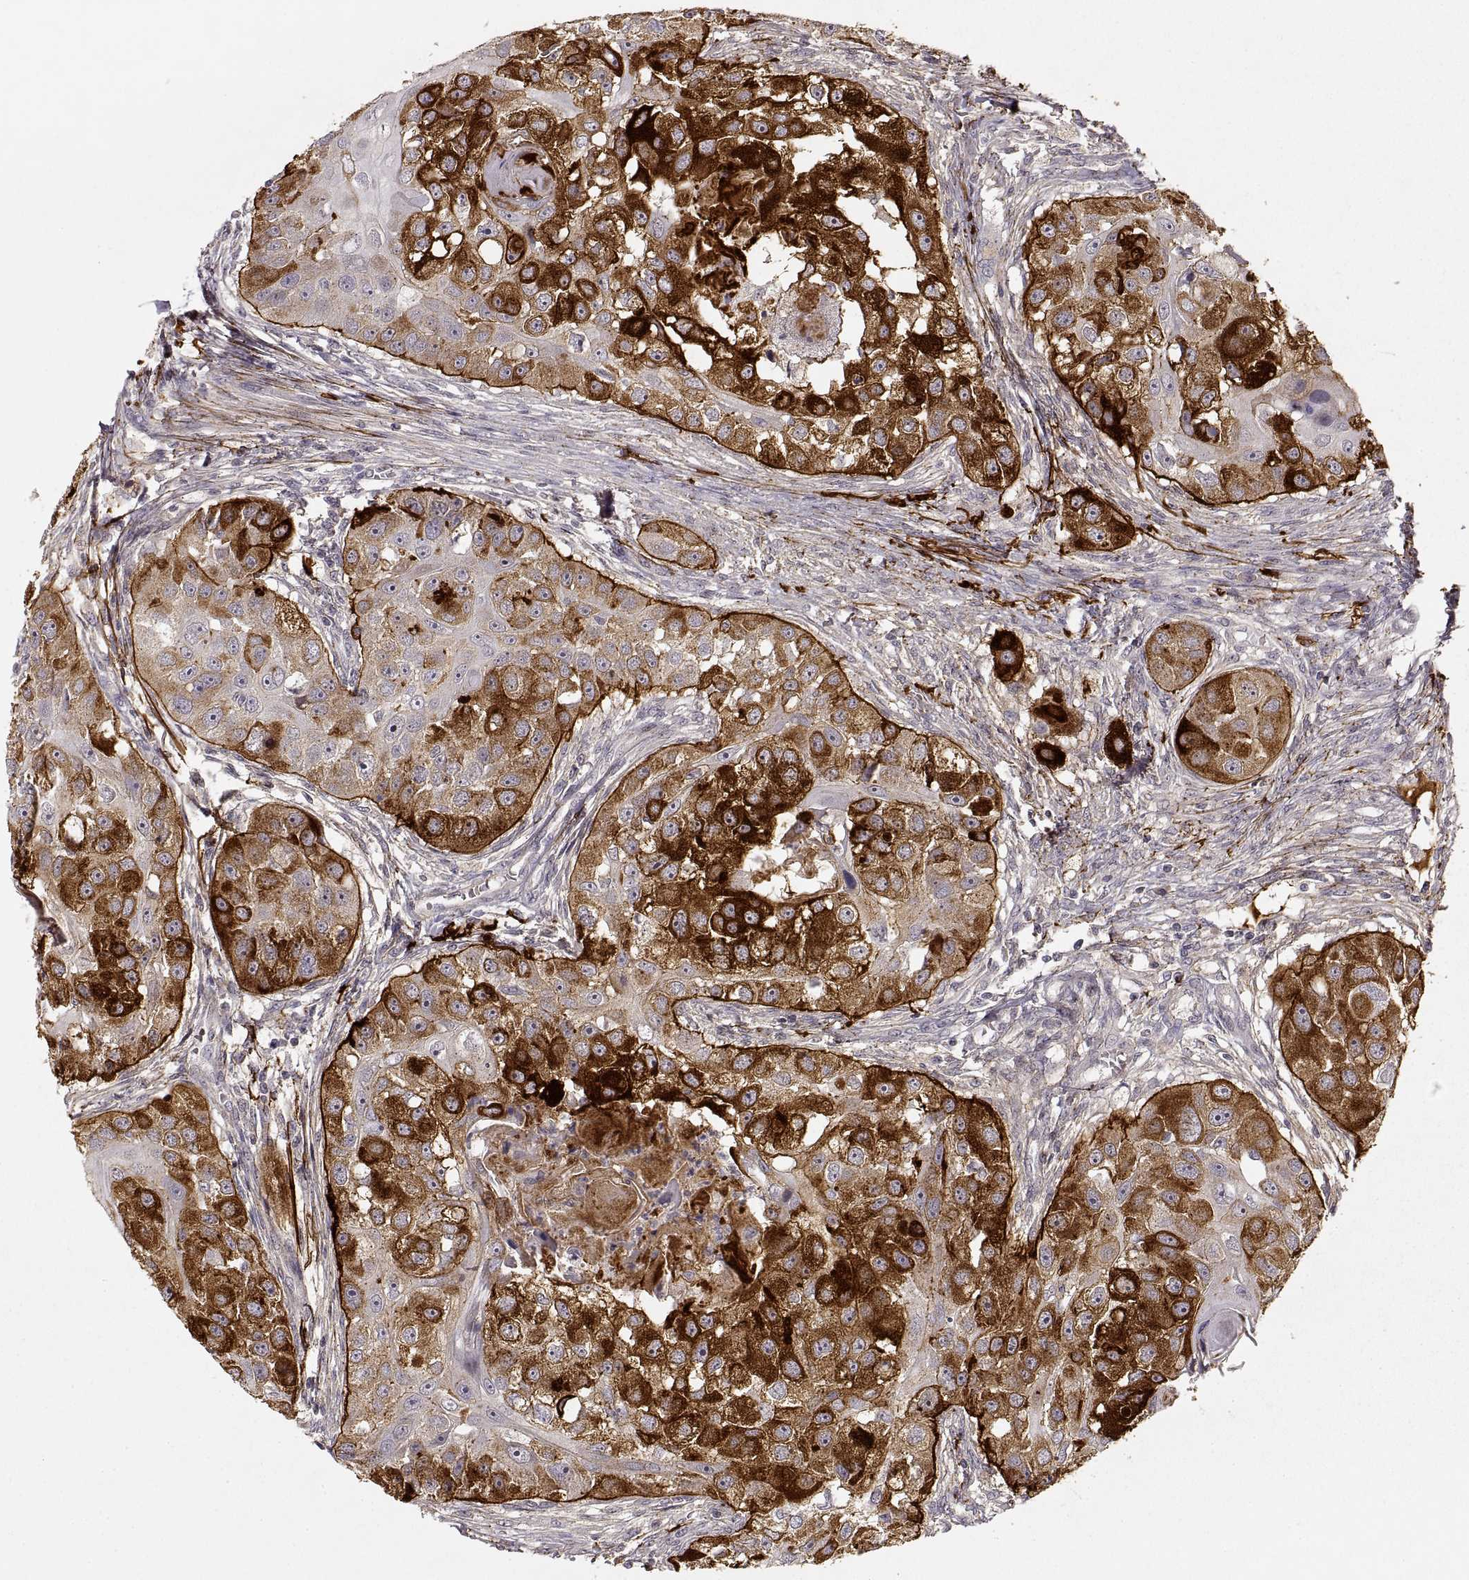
{"staining": {"intensity": "strong", "quantity": ">75%", "location": "cytoplasmic/membranous"}, "tissue": "head and neck cancer", "cell_type": "Tumor cells", "image_type": "cancer", "snomed": [{"axis": "morphology", "description": "Squamous cell carcinoma, NOS"}, {"axis": "topography", "description": "Head-Neck"}], "caption": "Immunohistochemical staining of squamous cell carcinoma (head and neck) reveals high levels of strong cytoplasmic/membranous positivity in about >75% of tumor cells.", "gene": "LAMC2", "patient": {"sex": "male", "age": 51}}